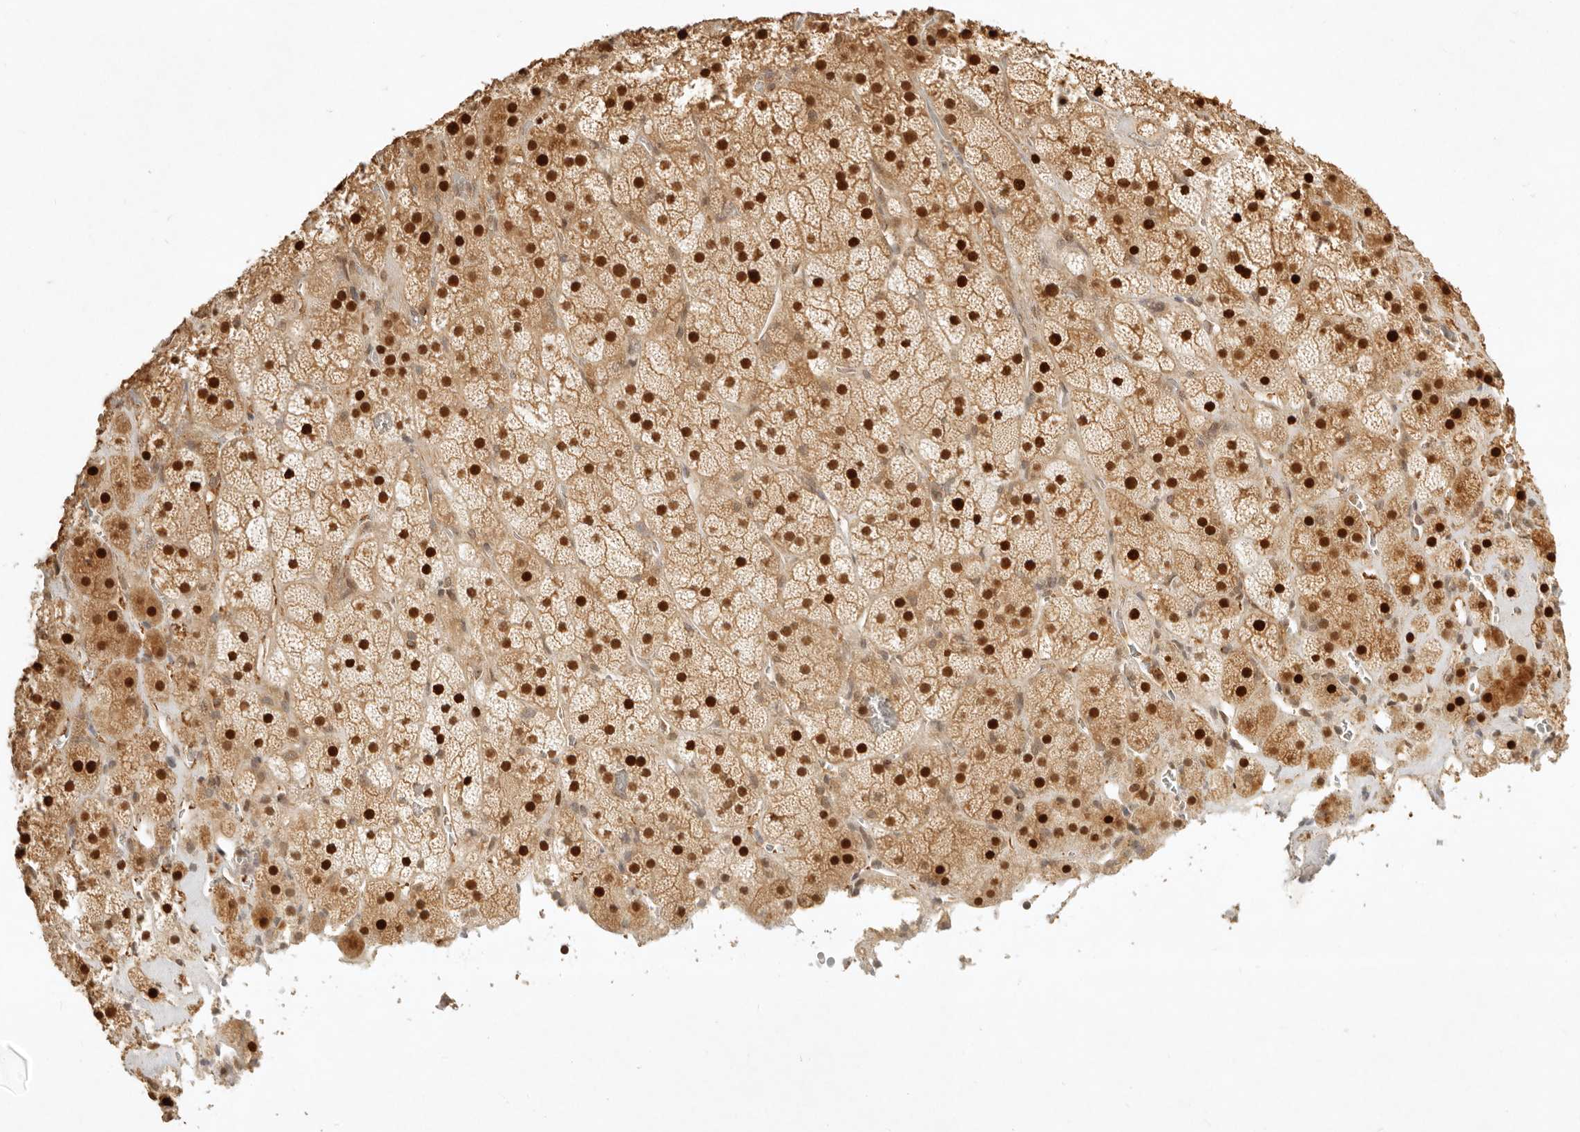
{"staining": {"intensity": "strong", "quantity": ">75%", "location": "cytoplasmic/membranous,nuclear"}, "tissue": "adrenal gland", "cell_type": "Glandular cells", "image_type": "normal", "snomed": [{"axis": "morphology", "description": "Normal tissue, NOS"}, {"axis": "topography", "description": "Adrenal gland"}], "caption": "Human adrenal gland stained with a brown dye exhibits strong cytoplasmic/membranous,nuclear positive positivity in approximately >75% of glandular cells.", "gene": "KIF2B", "patient": {"sex": "male", "age": 57}}